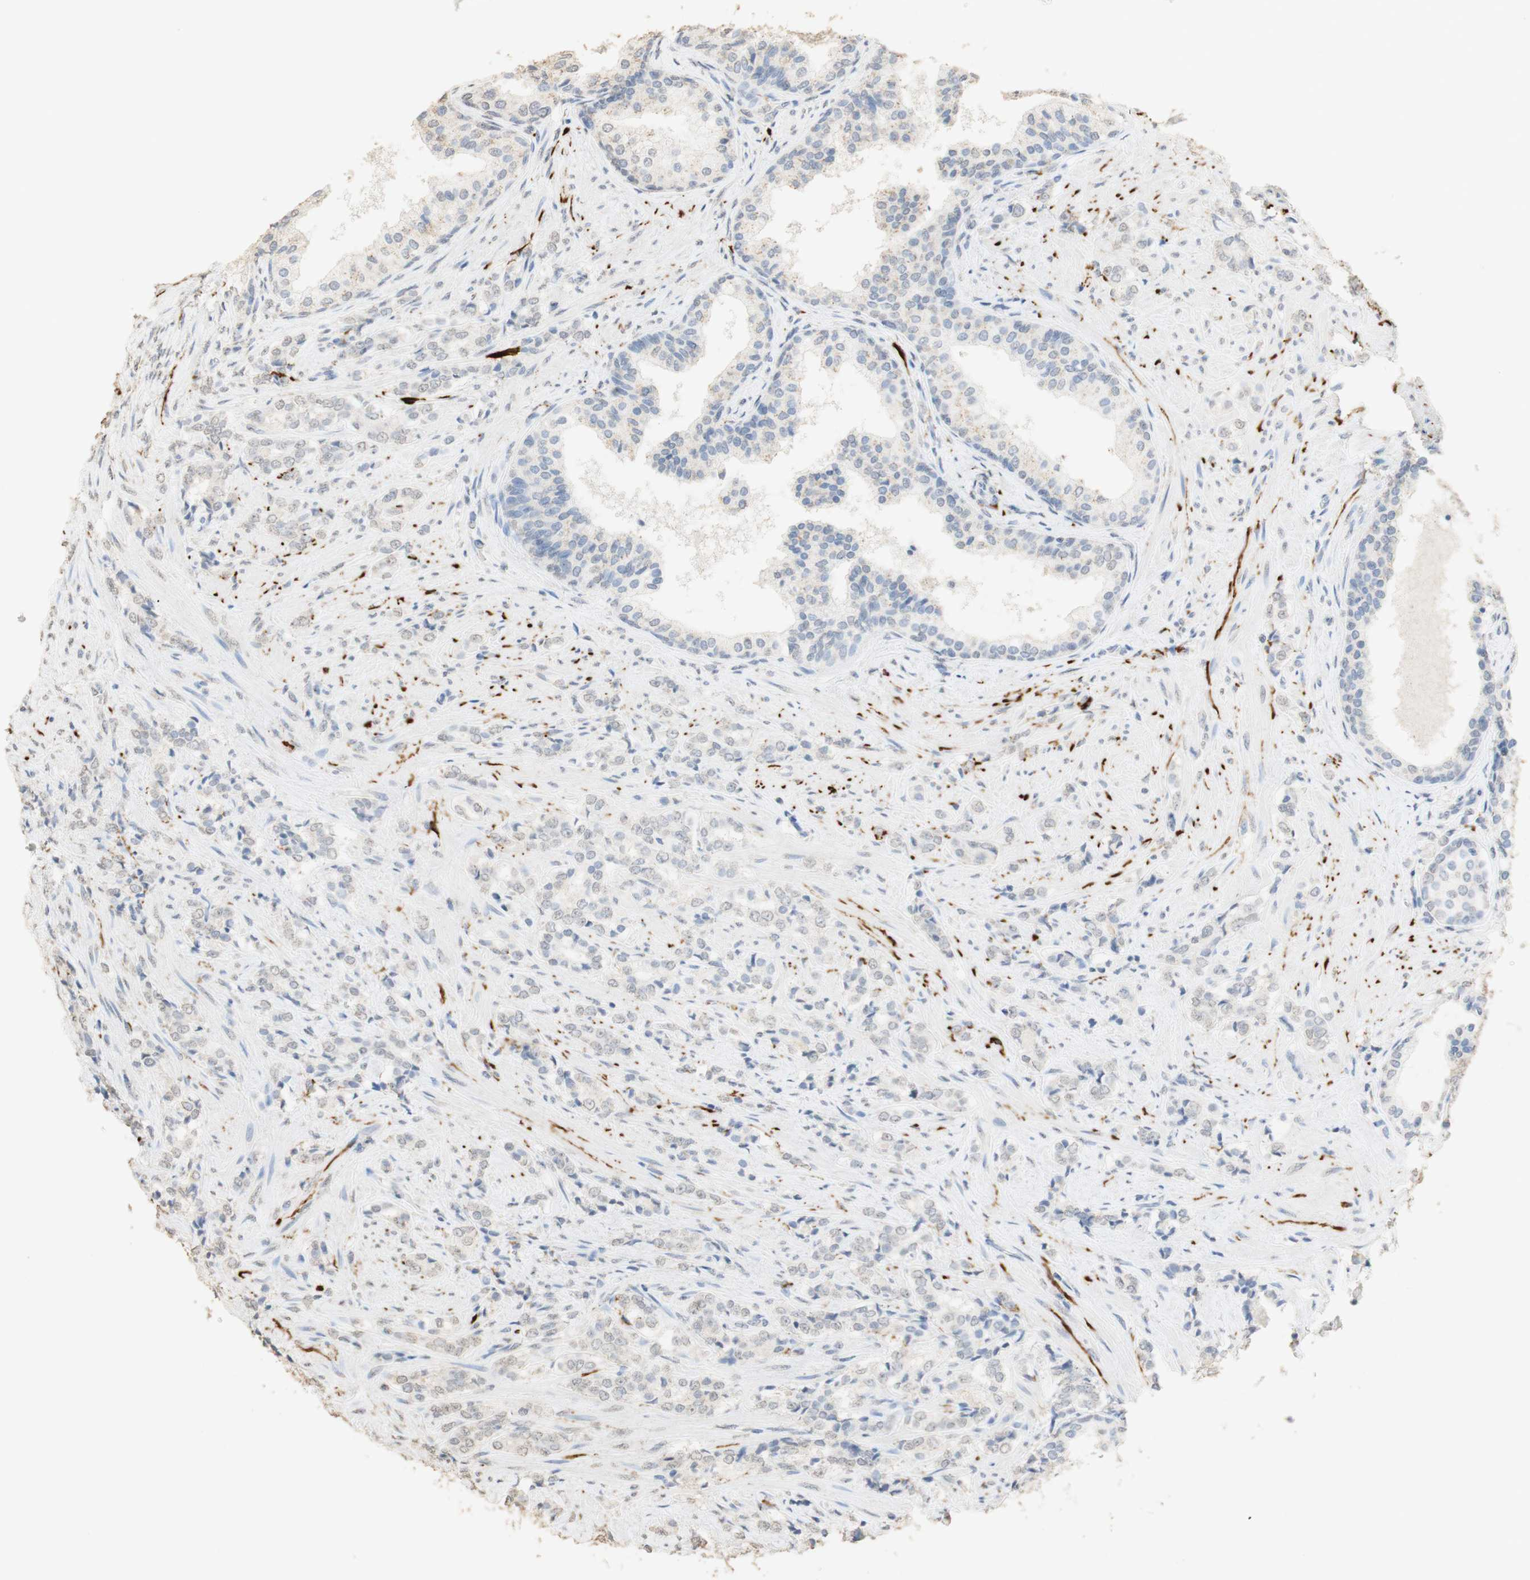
{"staining": {"intensity": "weak", "quantity": "<25%", "location": "cytoplasmic/membranous,nuclear"}, "tissue": "prostate cancer", "cell_type": "Tumor cells", "image_type": "cancer", "snomed": [{"axis": "morphology", "description": "Adenocarcinoma, Low grade"}, {"axis": "topography", "description": "Prostate"}], "caption": "This is a photomicrograph of IHC staining of prostate cancer, which shows no positivity in tumor cells.", "gene": "L1CAM", "patient": {"sex": "male", "age": 60}}